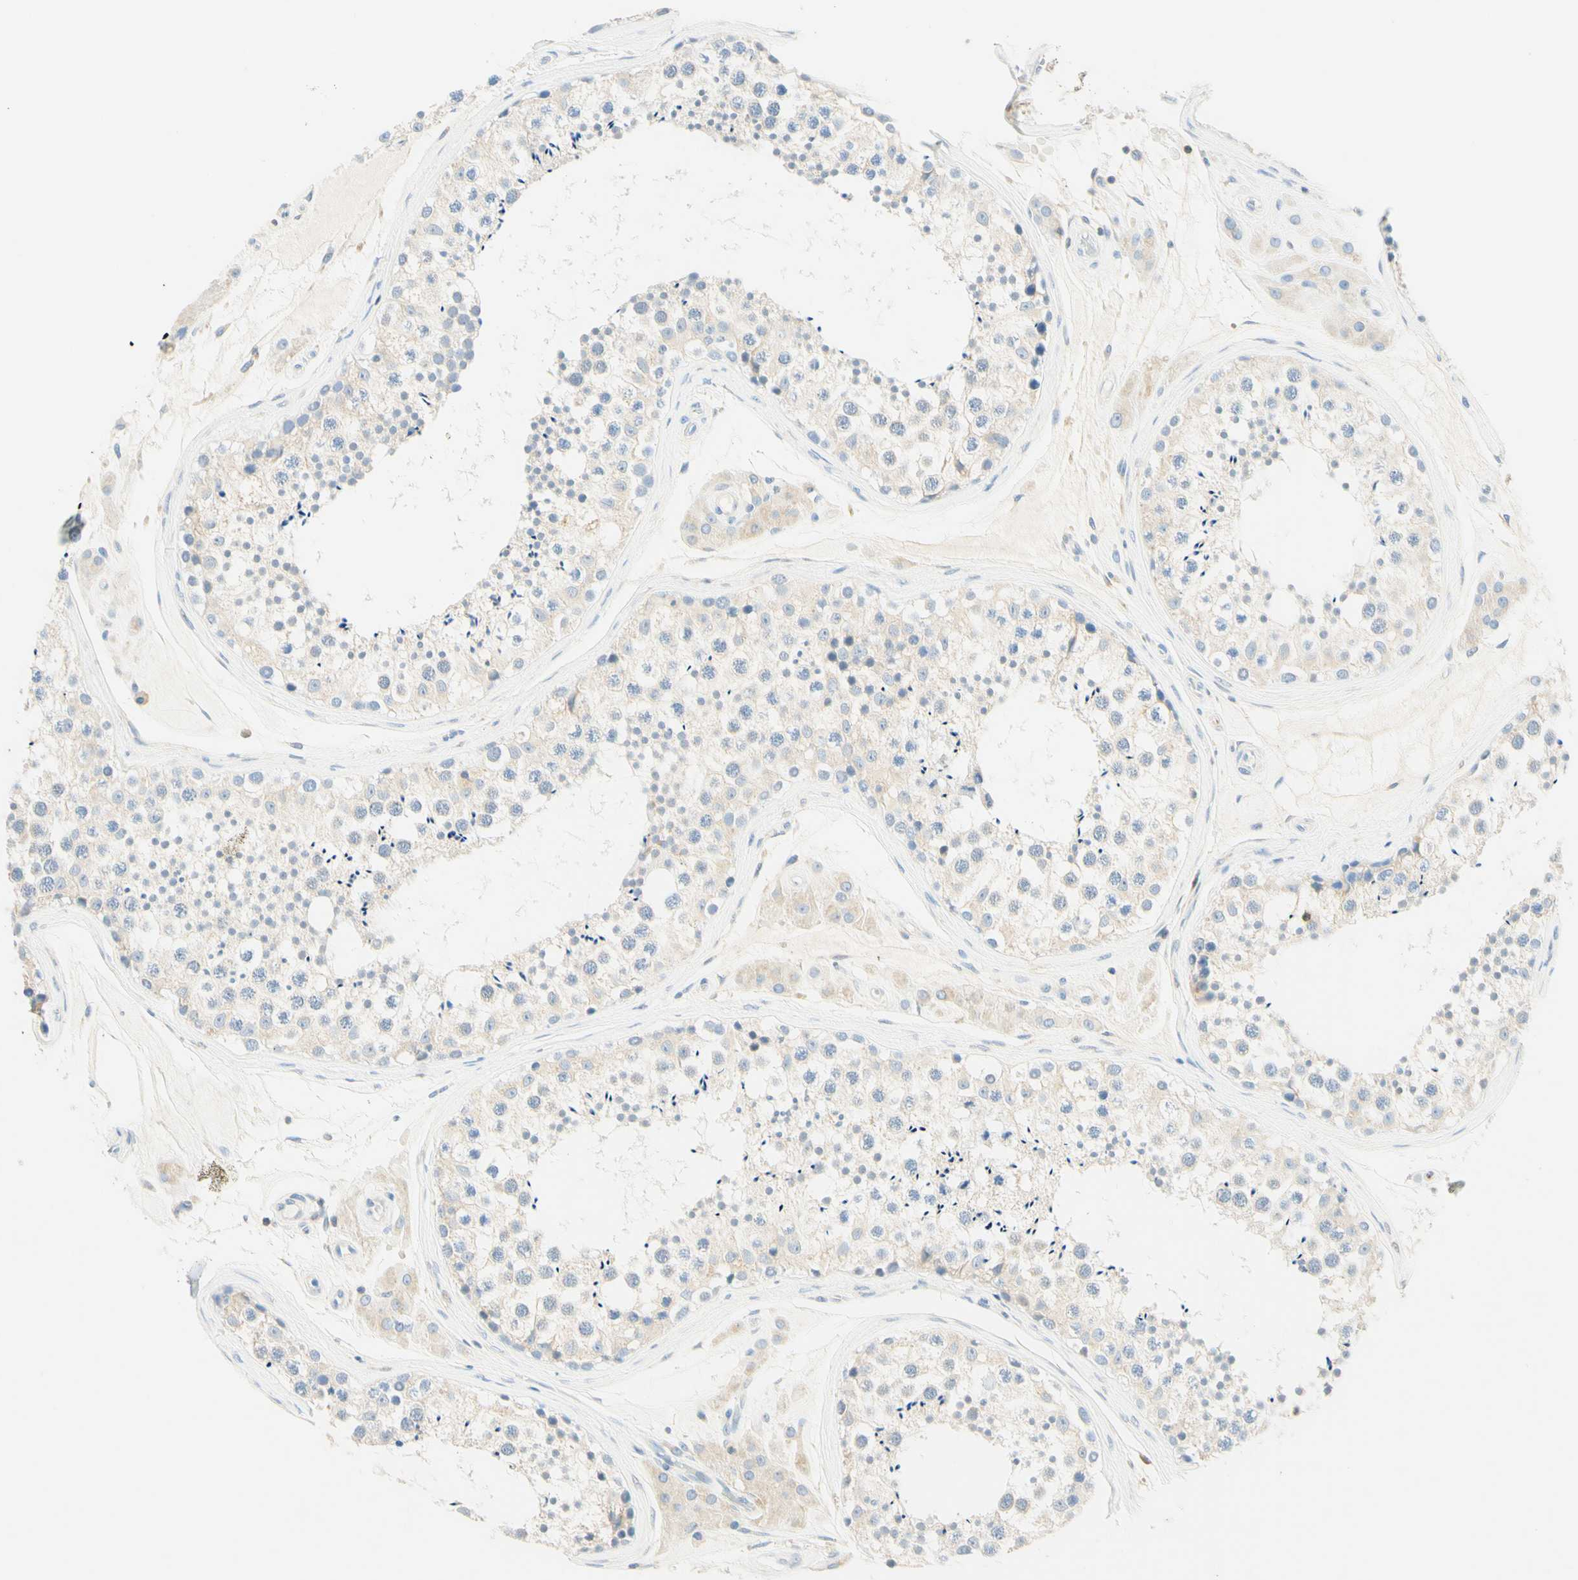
{"staining": {"intensity": "negative", "quantity": "none", "location": "none"}, "tissue": "testis", "cell_type": "Cells in seminiferous ducts", "image_type": "normal", "snomed": [{"axis": "morphology", "description": "Normal tissue, NOS"}, {"axis": "topography", "description": "Testis"}], "caption": "Immunohistochemical staining of unremarkable human testis demonstrates no significant staining in cells in seminiferous ducts.", "gene": "LAT", "patient": {"sex": "male", "age": 46}}